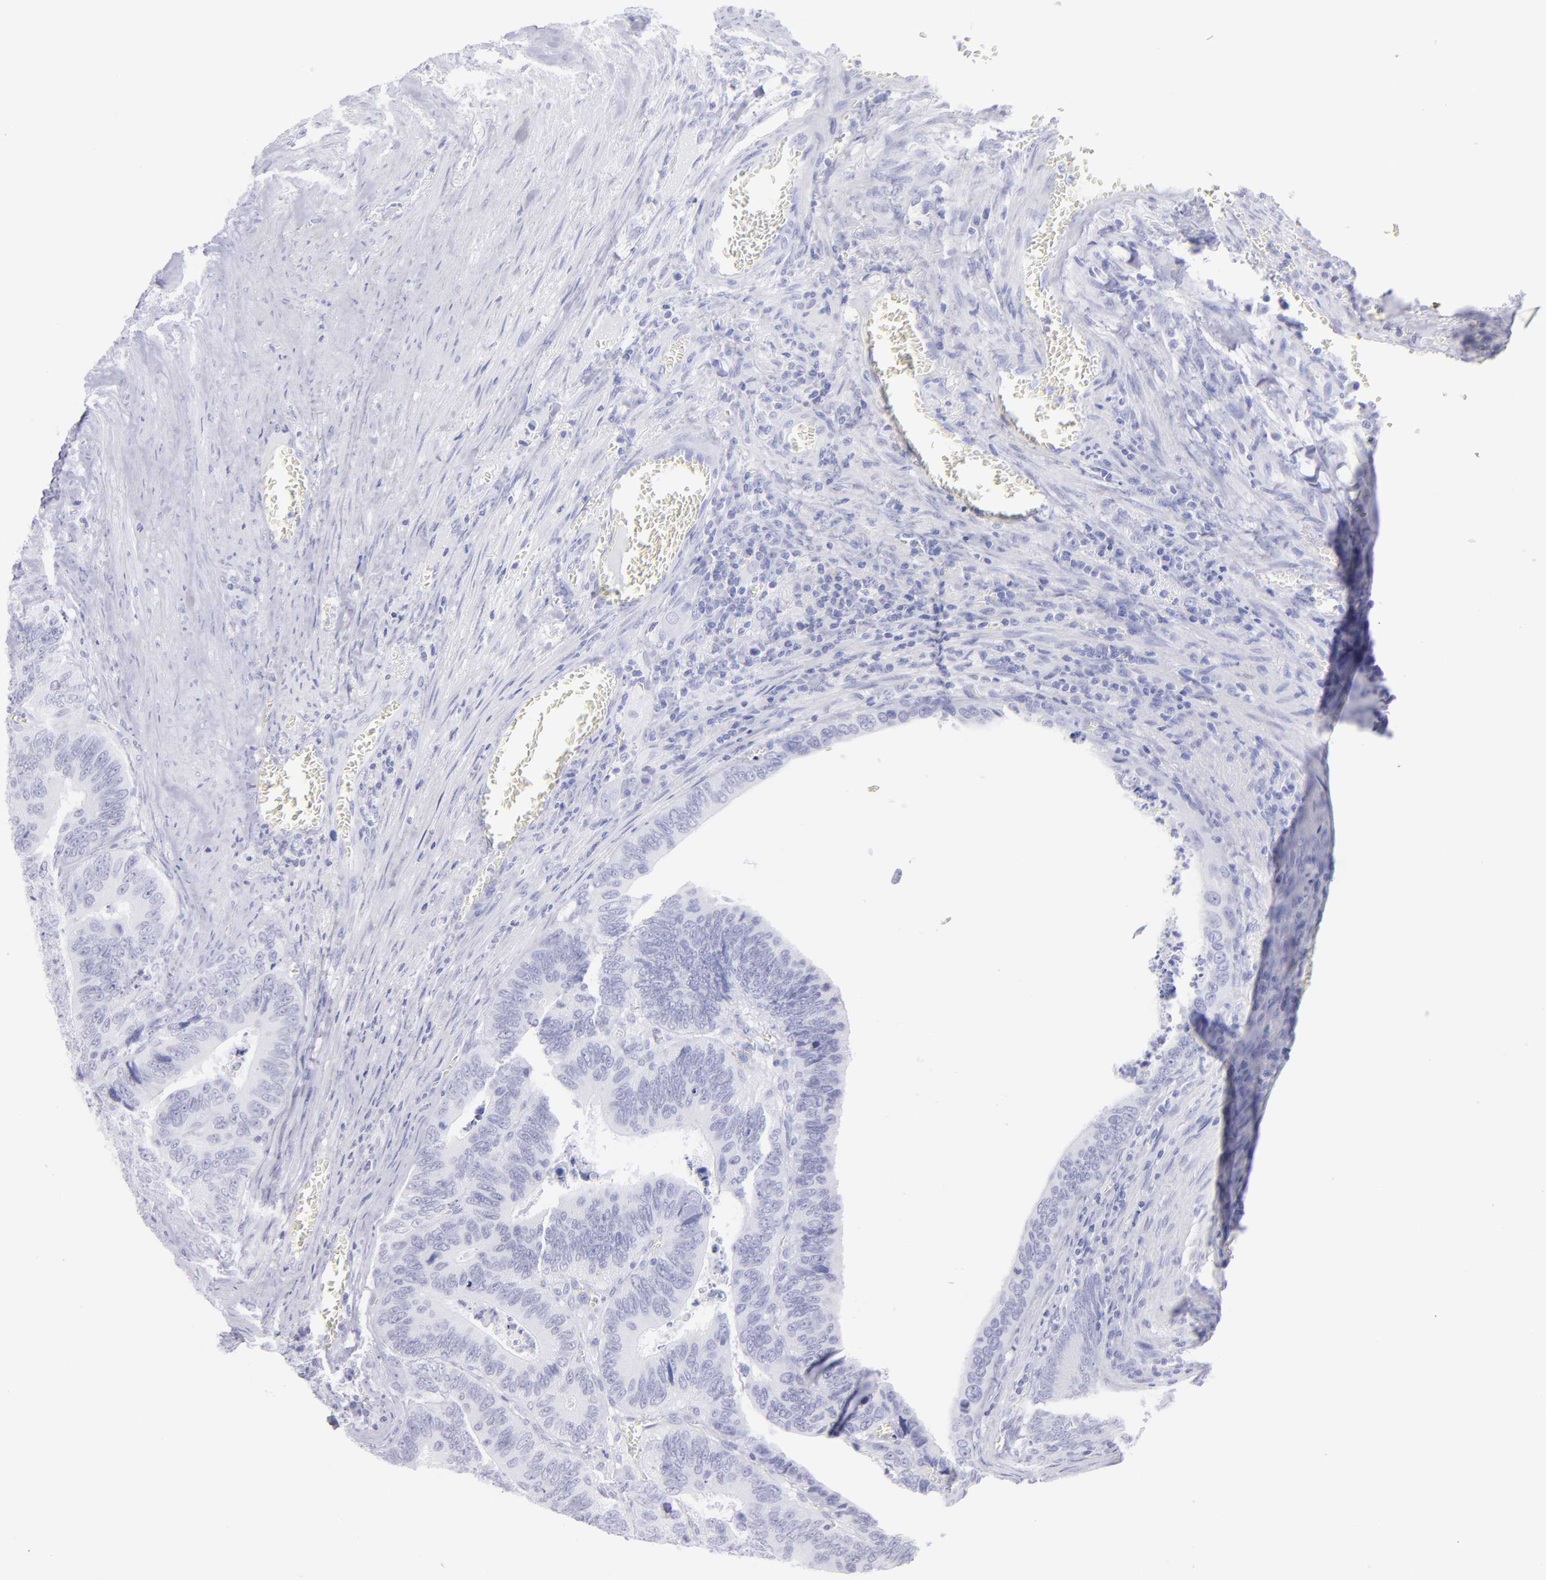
{"staining": {"intensity": "negative", "quantity": "none", "location": "none"}, "tissue": "colorectal cancer", "cell_type": "Tumor cells", "image_type": "cancer", "snomed": [{"axis": "morphology", "description": "Adenocarcinoma, NOS"}, {"axis": "topography", "description": "Colon"}], "caption": "This is a histopathology image of immunohistochemistry (IHC) staining of adenocarcinoma (colorectal), which shows no staining in tumor cells. Brightfield microscopy of immunohistochemistry (IHC) stained with DAB (3,3'-diaminobenzidine) (brown) and hematoxylin (blue), captured at high magnification.", "gene": "SLC1A3", "patient": {"sex": "male", "age": 72}}